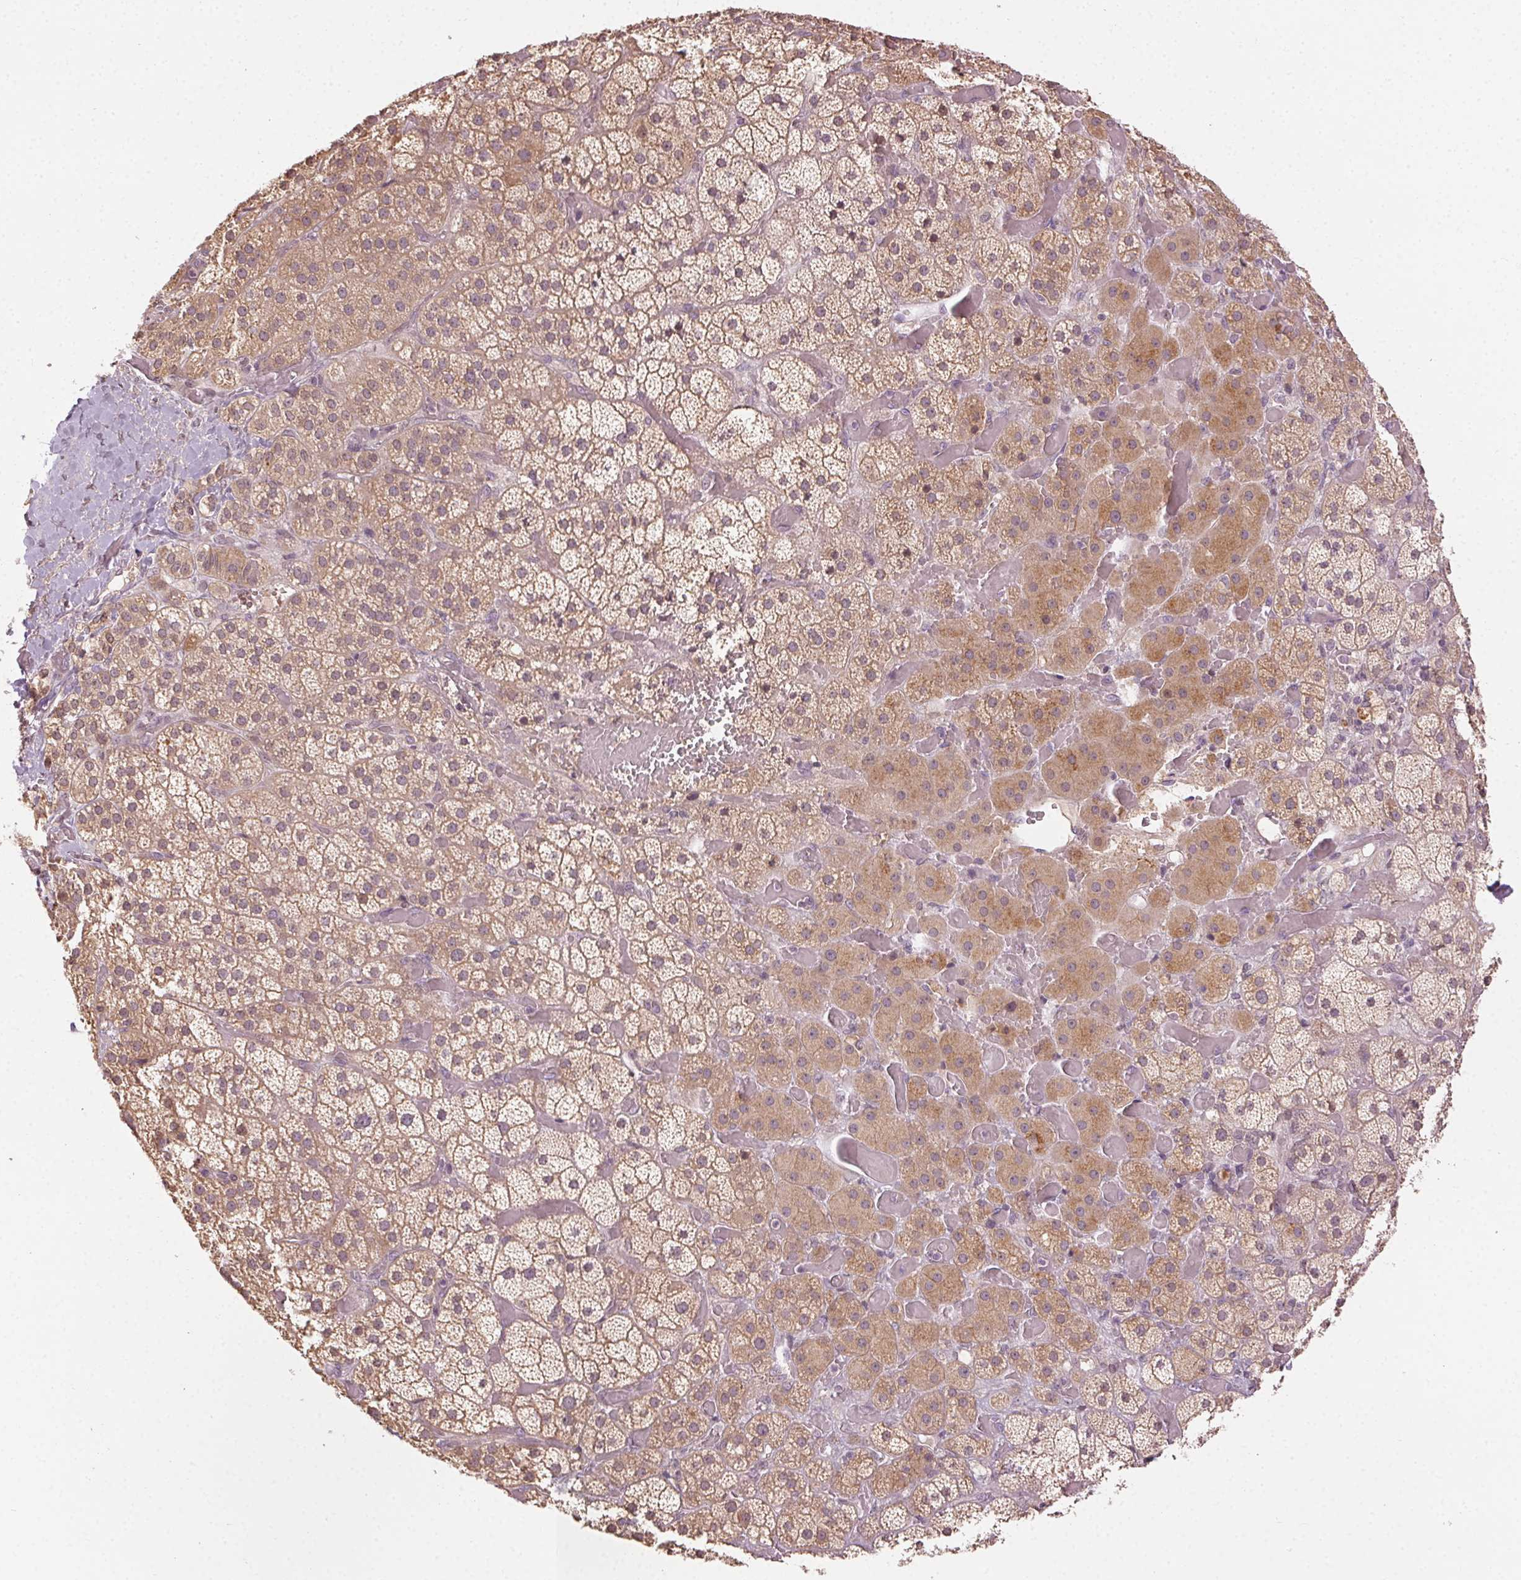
{"staining": {"intensity": "moderate", "quantity": ">75%", "location": "cytoplasmic/membranous"}, "tissue": "adrenal gland", "cell_type": "Glandular cells", "image_type": "normal", "snomed": [{"axis": "morphology", "description": "Normal tissue, NOS"}, {"axis": "topography", "description": "Adrenal gland"}], "caption": "High-magnification brightfield microscopy of normal adrenal gland stained with DAB (brown) and counterstained with hematoxylin (blue). glandular cells exhibit moderate cytoplasmic/membranous positivity is seen in about>75% of cells.", "gene": "ATP1B3", "patient": {"sex": "male", "age": 57}}